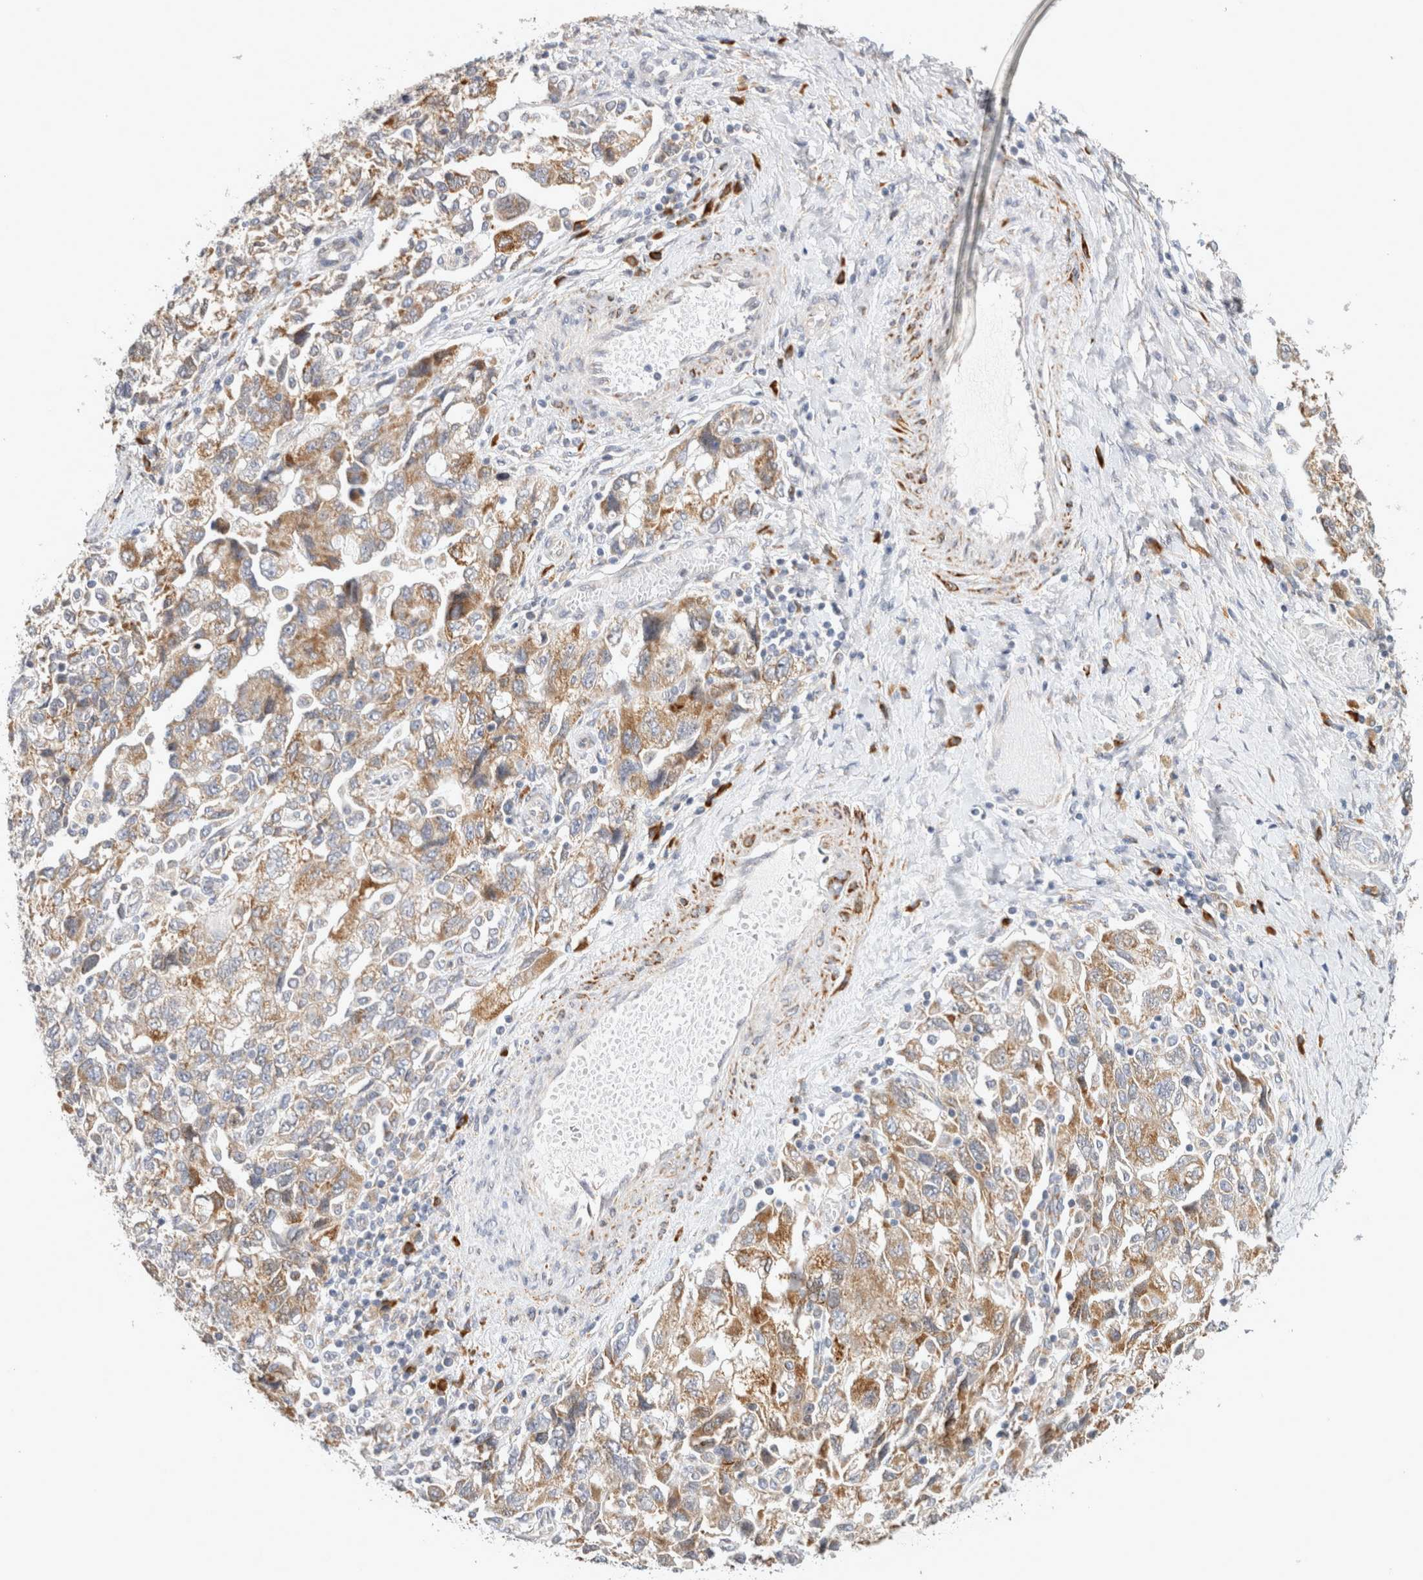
{"staining": {"intensity": "moderate", "quantity": ">75%", "location": "cytoplasmic/membranous"}, "tissue": "ovarian cancer", "cell_type": "Tumor cells", "image_type": "cancer", "snomed": [{"axis": "morphology", "description": "Carcinoma, NOS"}, {"axis": "morphology", "description": "Cystadenocarcinoma, serous, NOS"}, {"axis": "topography", "description": "Ovary"}], "caption": "The micrograph reveals immunohistochemical staining of ovarian cancer. There is moderate cytoplasmic/membranous expression is identified in approximately >75% of tumor cells.", "gene": "RPN2", "patient": {"sex": "female", "age": 69}}